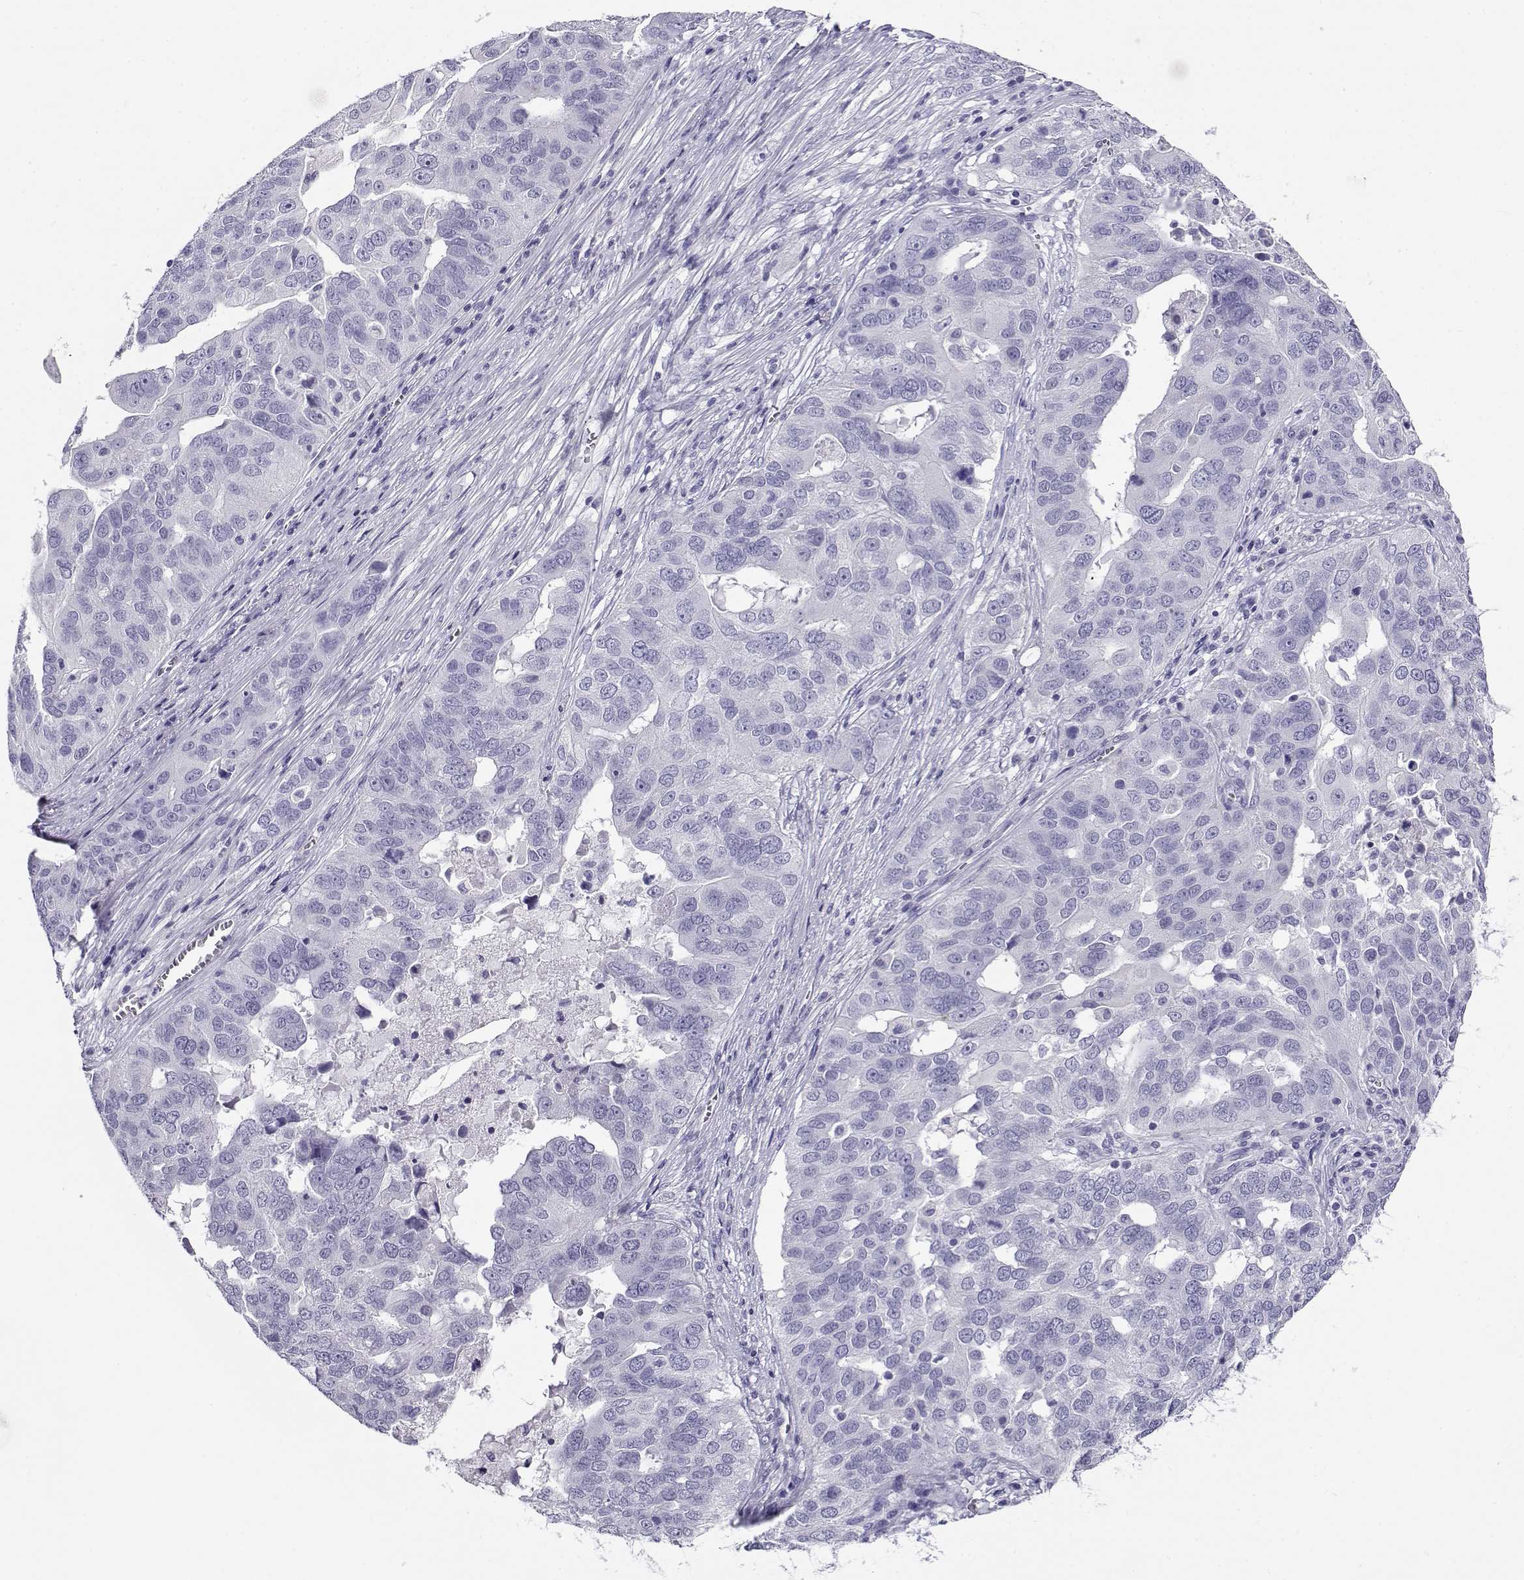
{"staining": {"intensity": "negative", "quantity": "none", "location": "none"}, "tissue": "ovarian cancer", "cell_type": "Tumor cells", "image_type": "cancer", "snomed": [{"axis": "morphology", "description": "Carcinoma, endometroid"}, {"axis": "topography", "description": "Soft tissue"}, {"axis": "topography", "description": "Ovary"}], "caption": "This is an immunohistochemistry image of human endometroid carcinoma (ovarian). There is no expression in tumor cells.", "gene": "CABS1", "patient": {"sex": "female", "age": 52}}